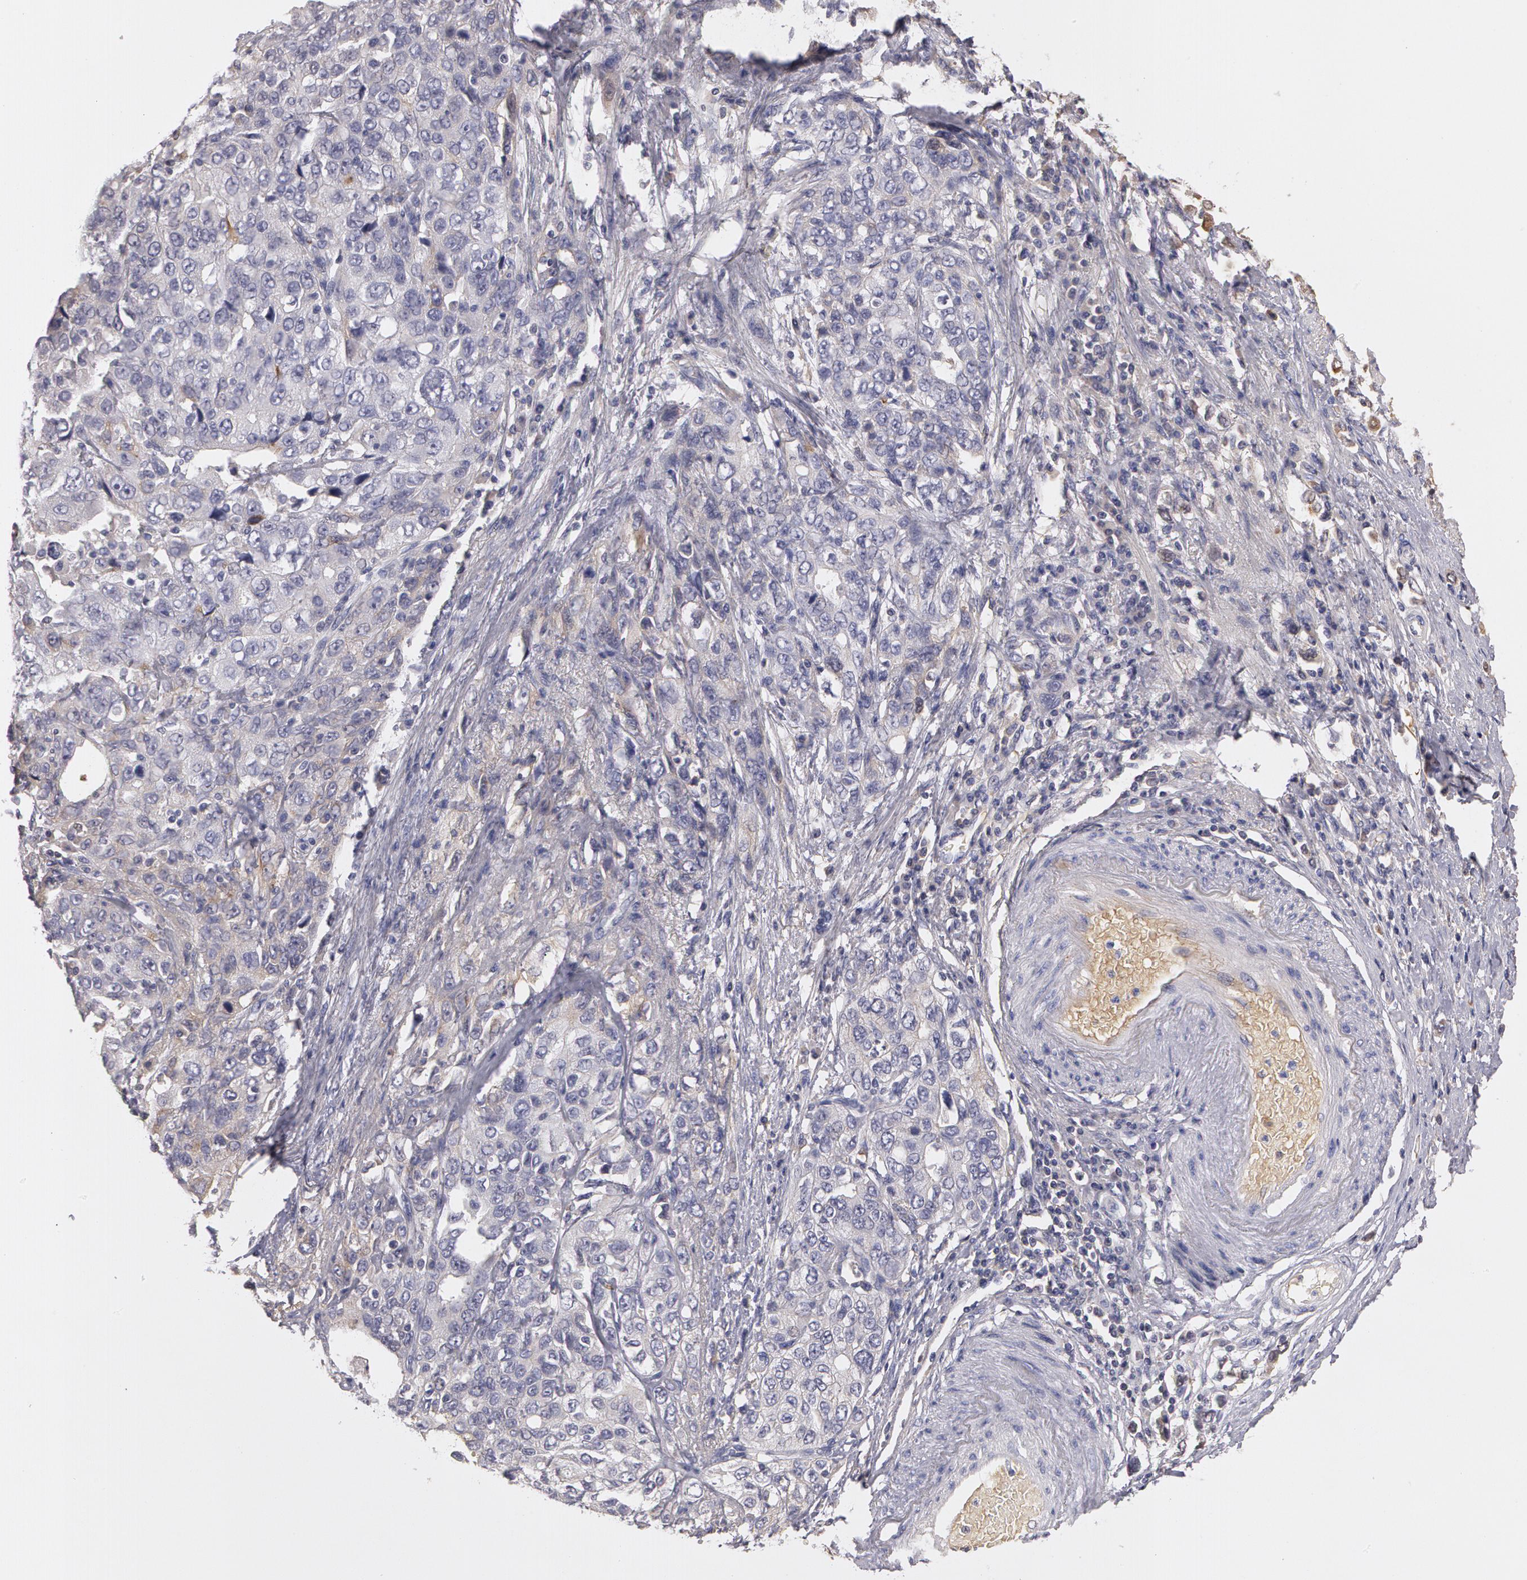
{"staining": {"intensity": "negative", "quantity": "none", "location": "none"}, "tissue": "stomach cancer", "cell_type": "Tumor cells", "image_type": "cancer", "snomed": [{"axis": "morphology", "description": "Adenocarcinoma, NOS"}, {"axis": "topography", "description": "Stomach, upper"}], "caption": "Stomach adenocarcinoma stained for a protein using immunohistochemistry (IHC) shows no positivity tumor cells.", "gene": "C1R", "patient": {"sex": "male", "age": 76}}